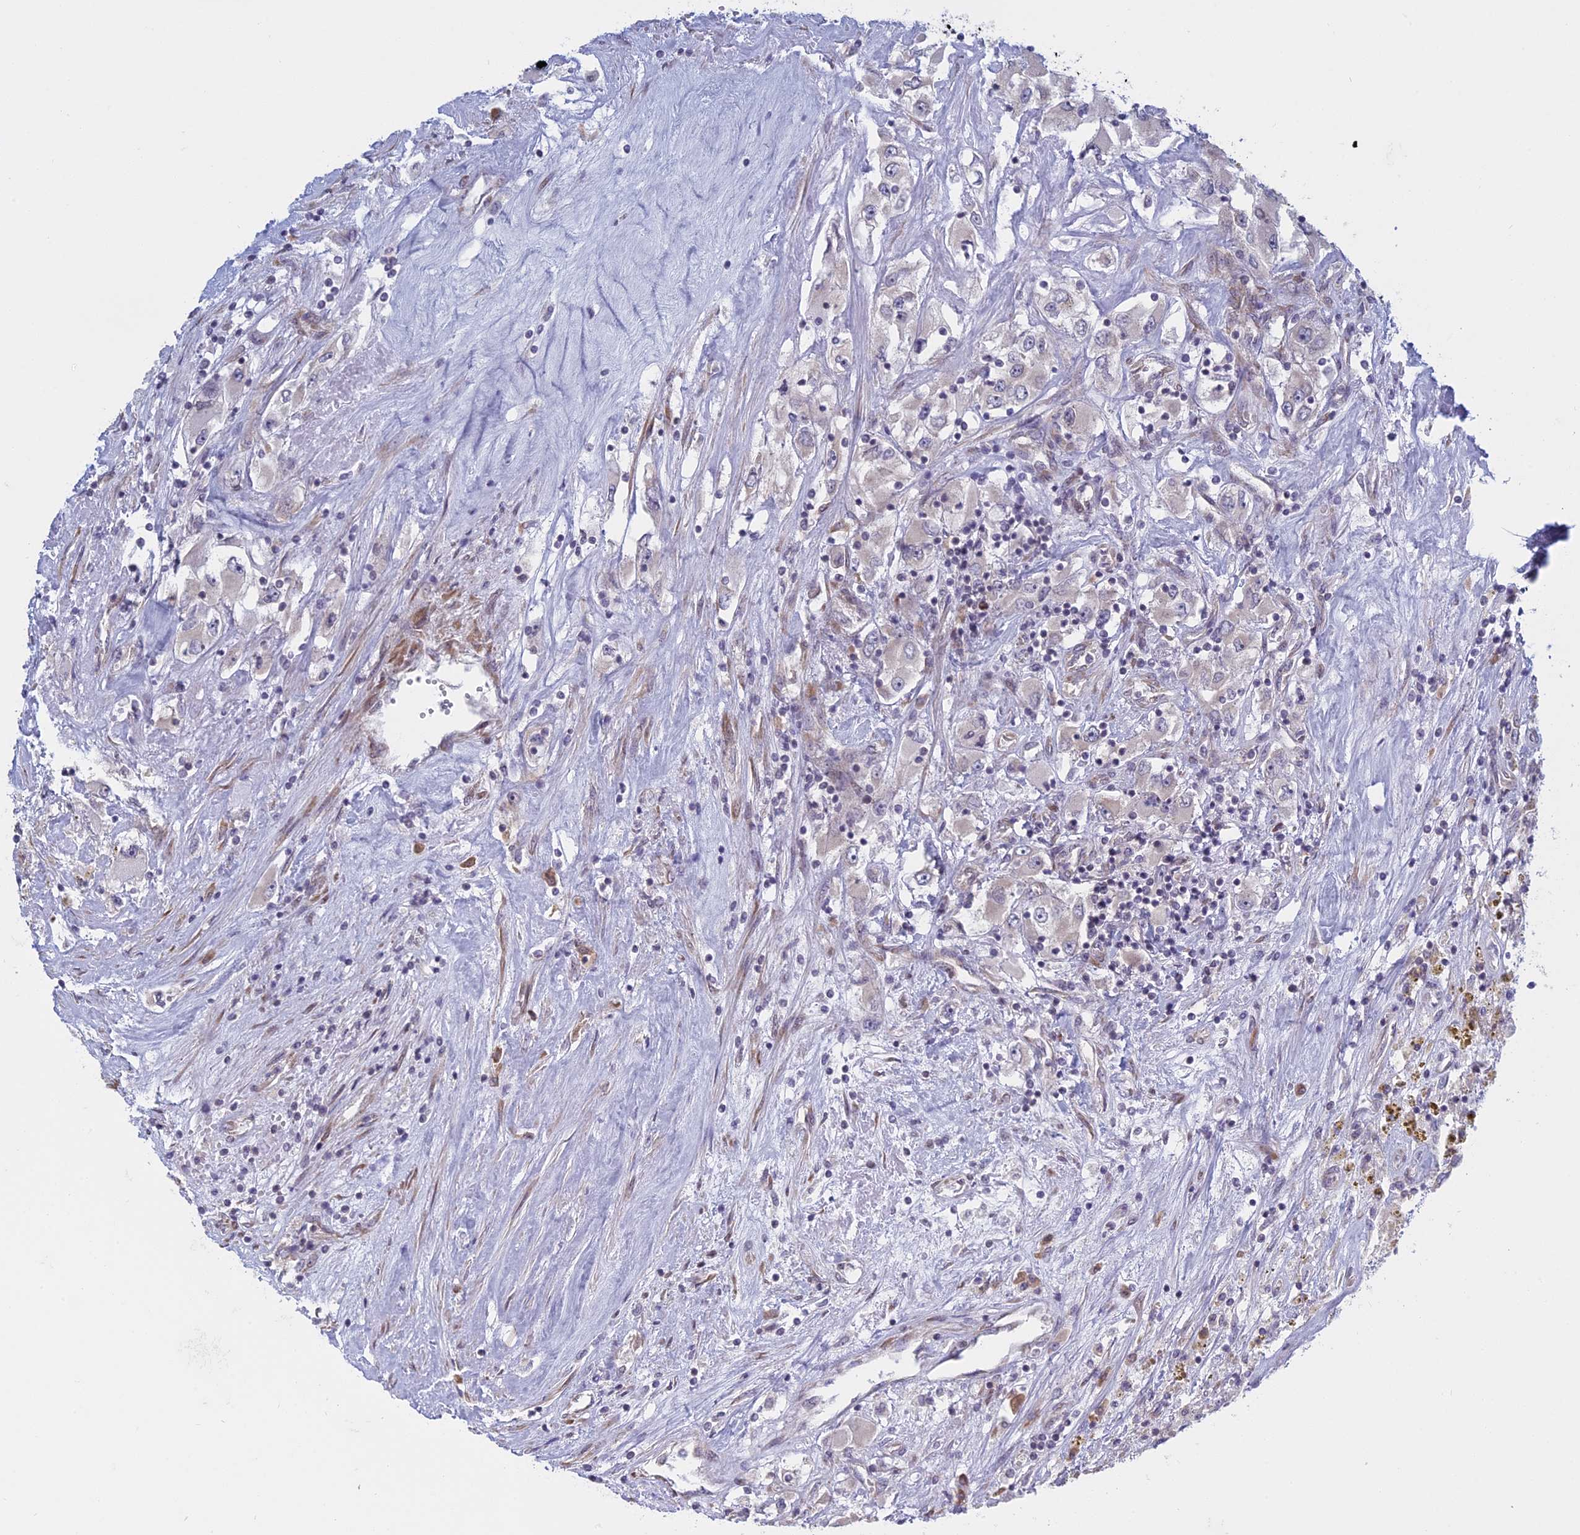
{"staining": {"intensity": "negative", "quantity": "none", "location": "none"}, "tissue": "renal cancer", "cell_type": "Tumor cells", "image_type": "cancer", "snomed": [{"axis": "morphology", "description": "Adenocarcinoma, NOS"}, {"axis": "topography", "description": "Kidney"}], "caption": "Adenocarcinoma (renal) was stained to show a protein in brown. There is no significant expression in tumor cells. The staining is performed using DAB (3,3'-diaminobenzidine) brown chromogen with nuclei counter-stained in using hematoxylin.", "gene": "RPS19BP1", "patient": {"sex": "female", "age": 52}}